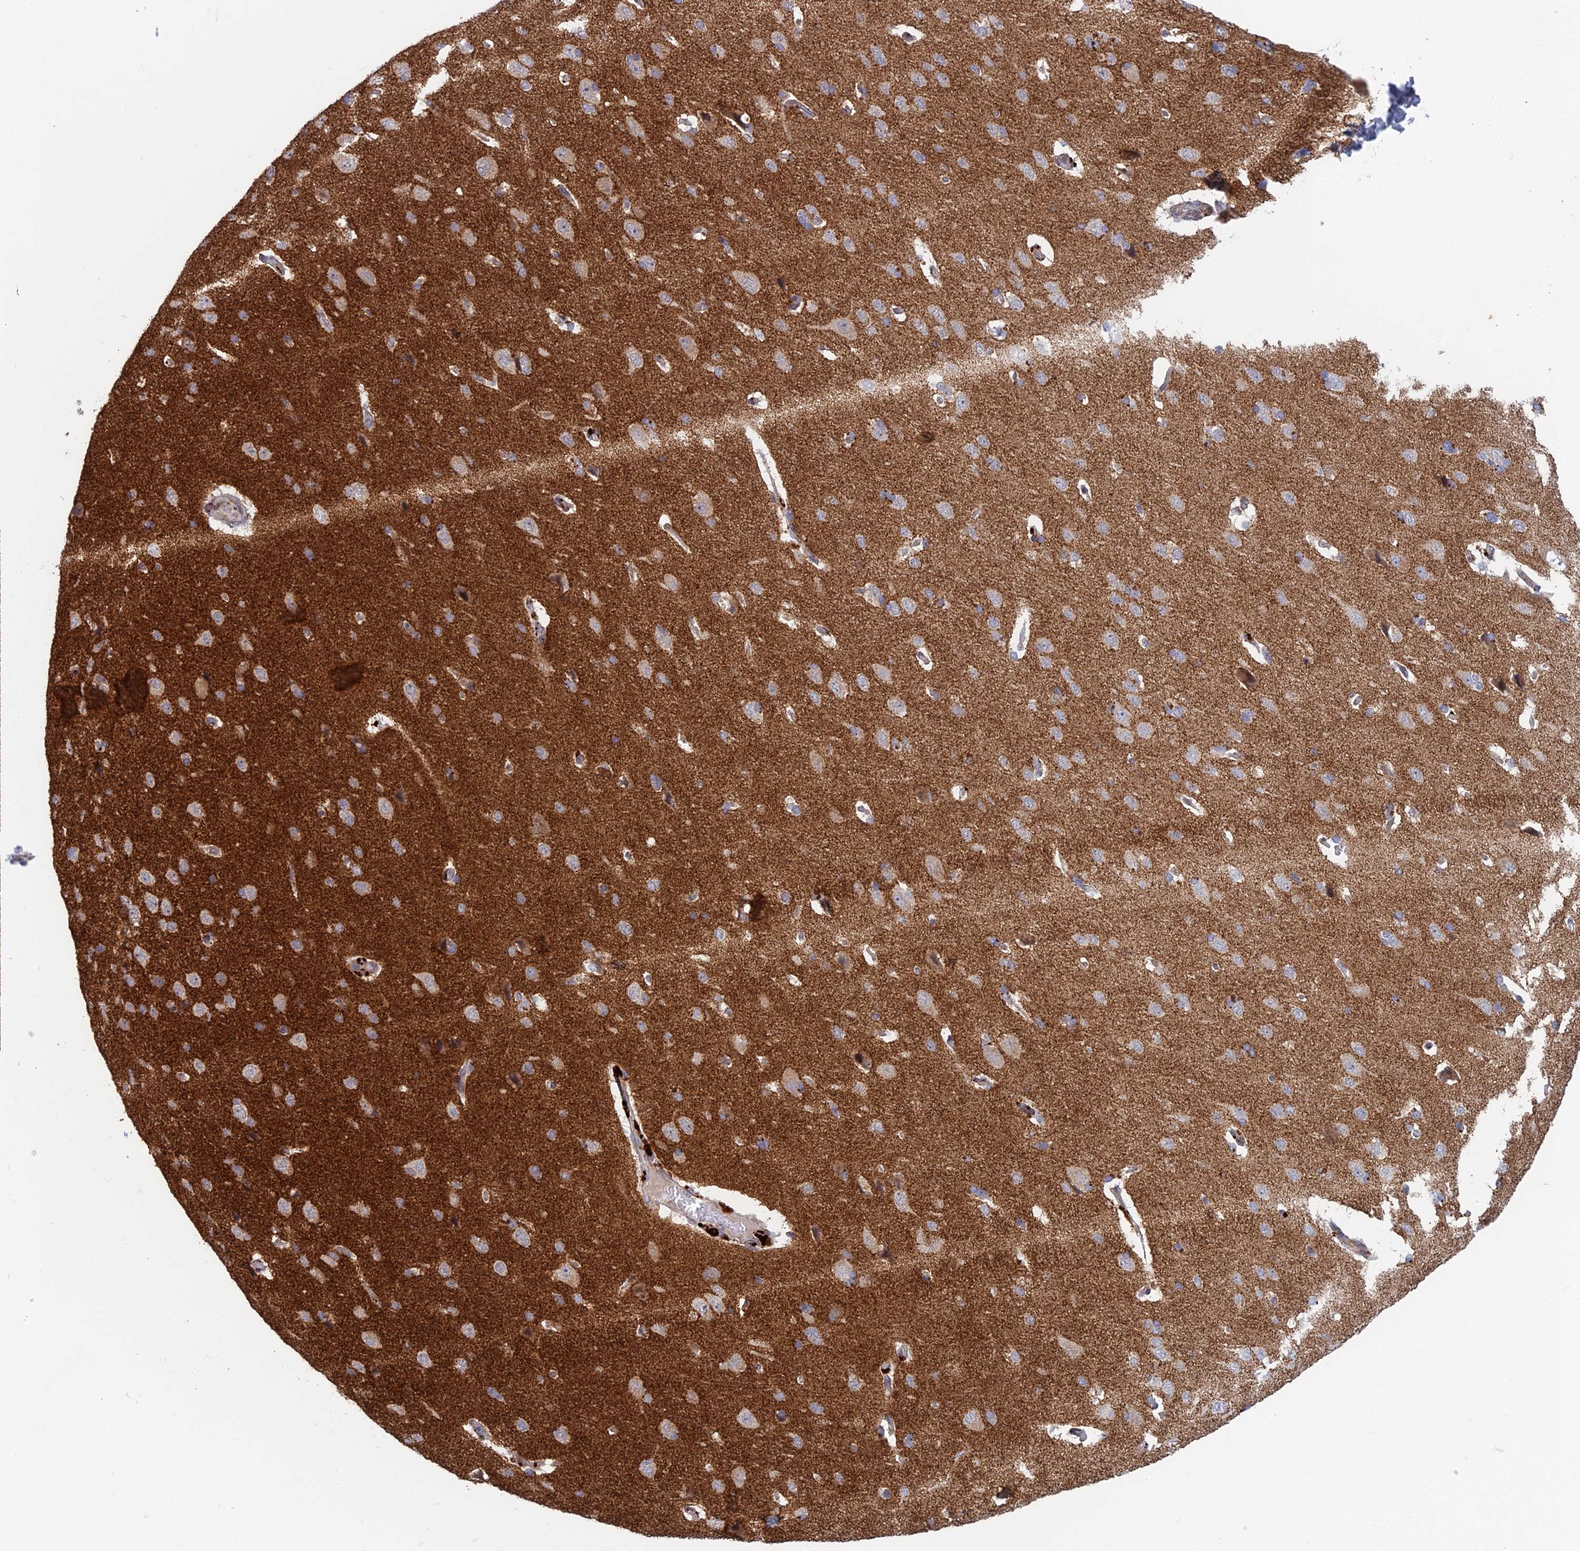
{"staining": {"intensity": "weak", "quantity": "<25%", "location": "cytoplasmic/membranous"}, "tissue": "cerebral cortex", "cell_type": "Endothelial cells", "image_type": "normal", "snomed": [{"axis": "morphology", "description": "Normal tissue, NOS"}, {"axis": "topography", "description": "Cerebral cortex"}], "caption": "High magnification brightfield microscopy of normal cerebral cortex stained with DAB (brown) and counterstained with hematoxylin (blue): endothelial cells show no significant positivity. The staining was performed using DAB to visualize the protein expression in brown, while the nuclei were stained in blue with hematoxylin (Magnification: 20x).", "gene": "FOXS1", "patient": {"sex": "male", "age": 62}}